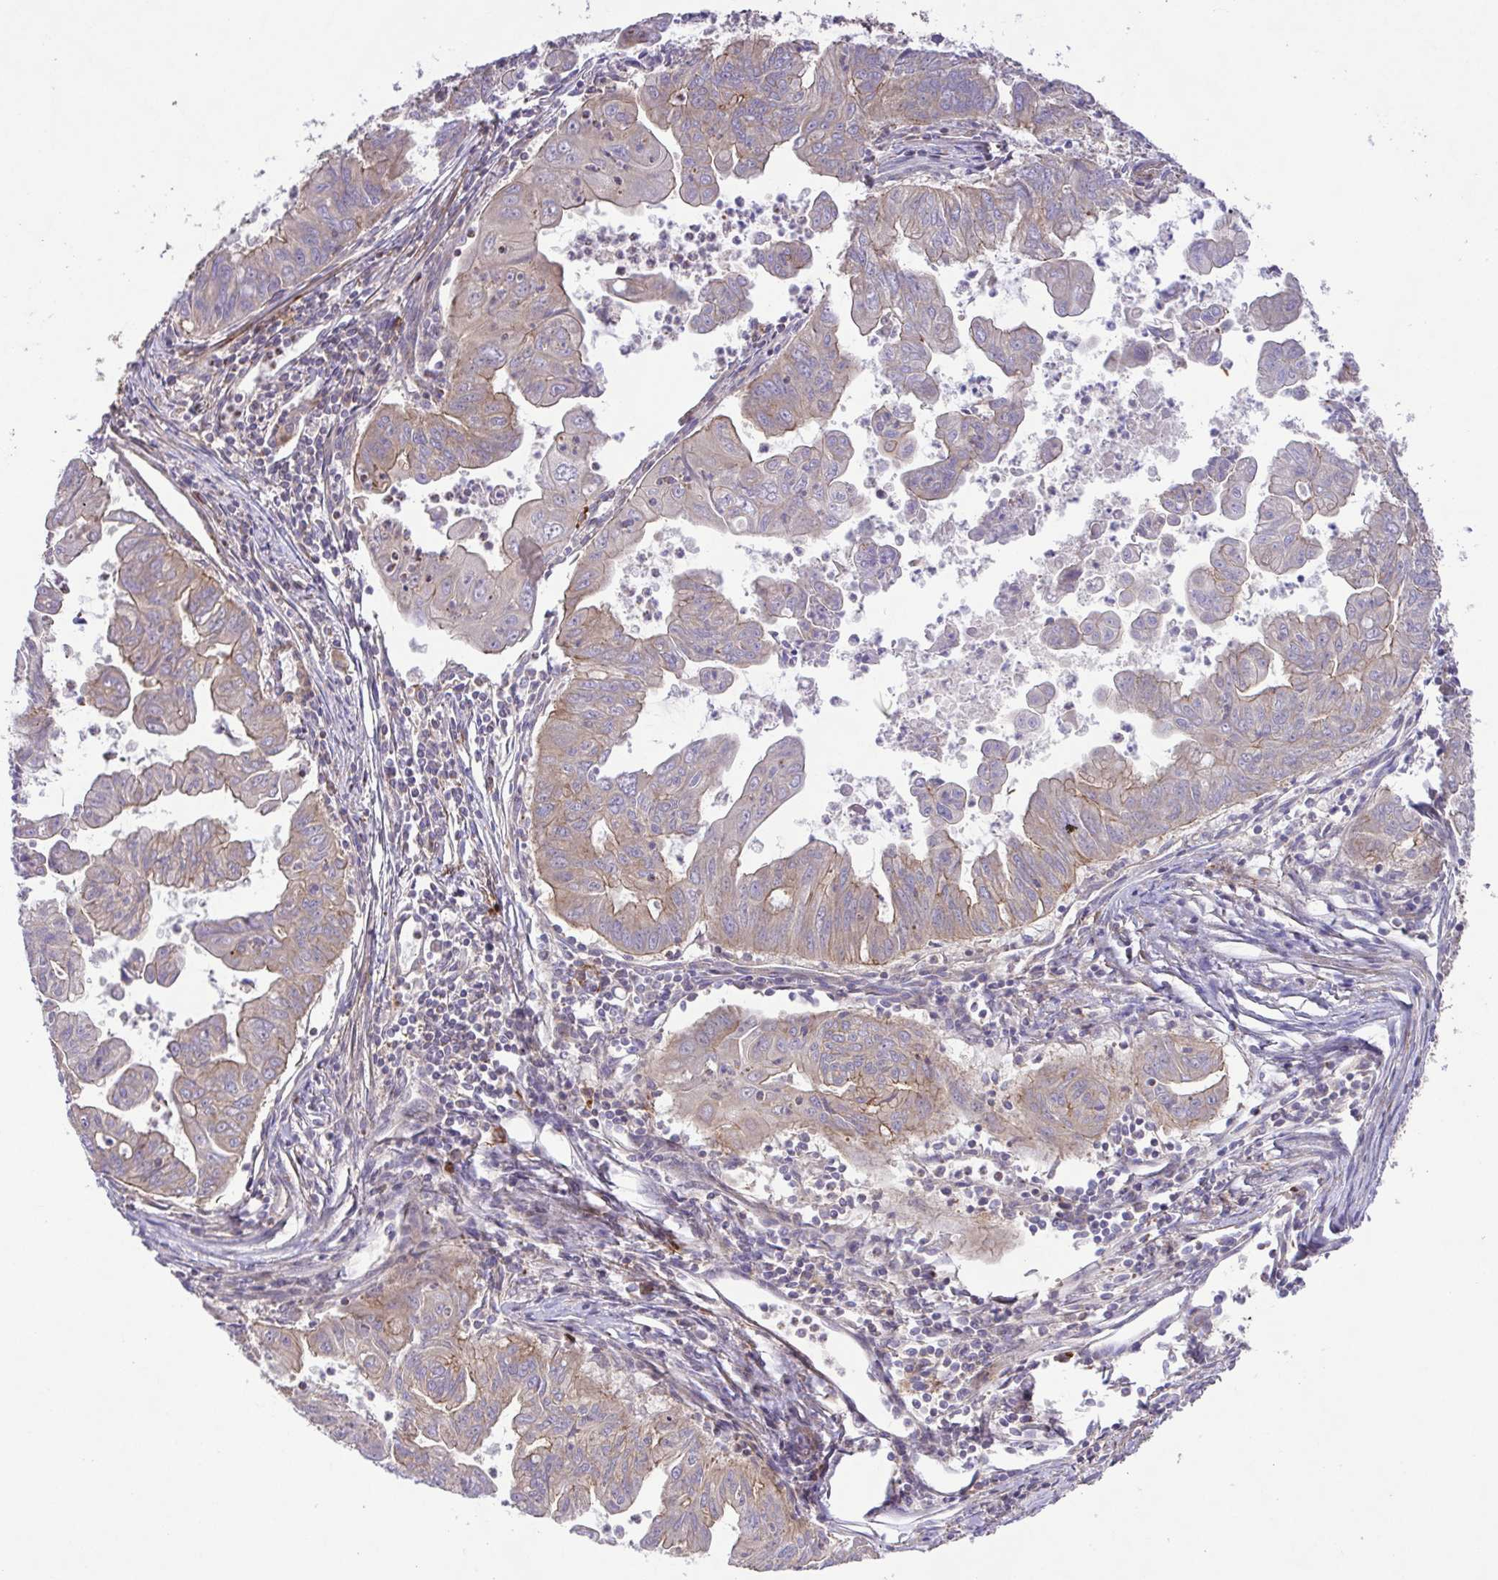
{"staining": {"intensity": "weak", "quantity": "<25%", "location": "cytoplasmic/membranous"}, "tissue": "stomach cancer", "cell_type": "Tumor cells", "image_type": "cancer", "snomed": [{"axis": "morphology", "description": "Adenocarcinoma, NOS"}, {"axis": "topography", "description": "Stomach, upper"}], "caption": "The histopathology image displays no significant expression in tumor cells of stomach adenocarcinoma.", "gene": "IDE", "patient": {"sex": "male", "age": 80}}